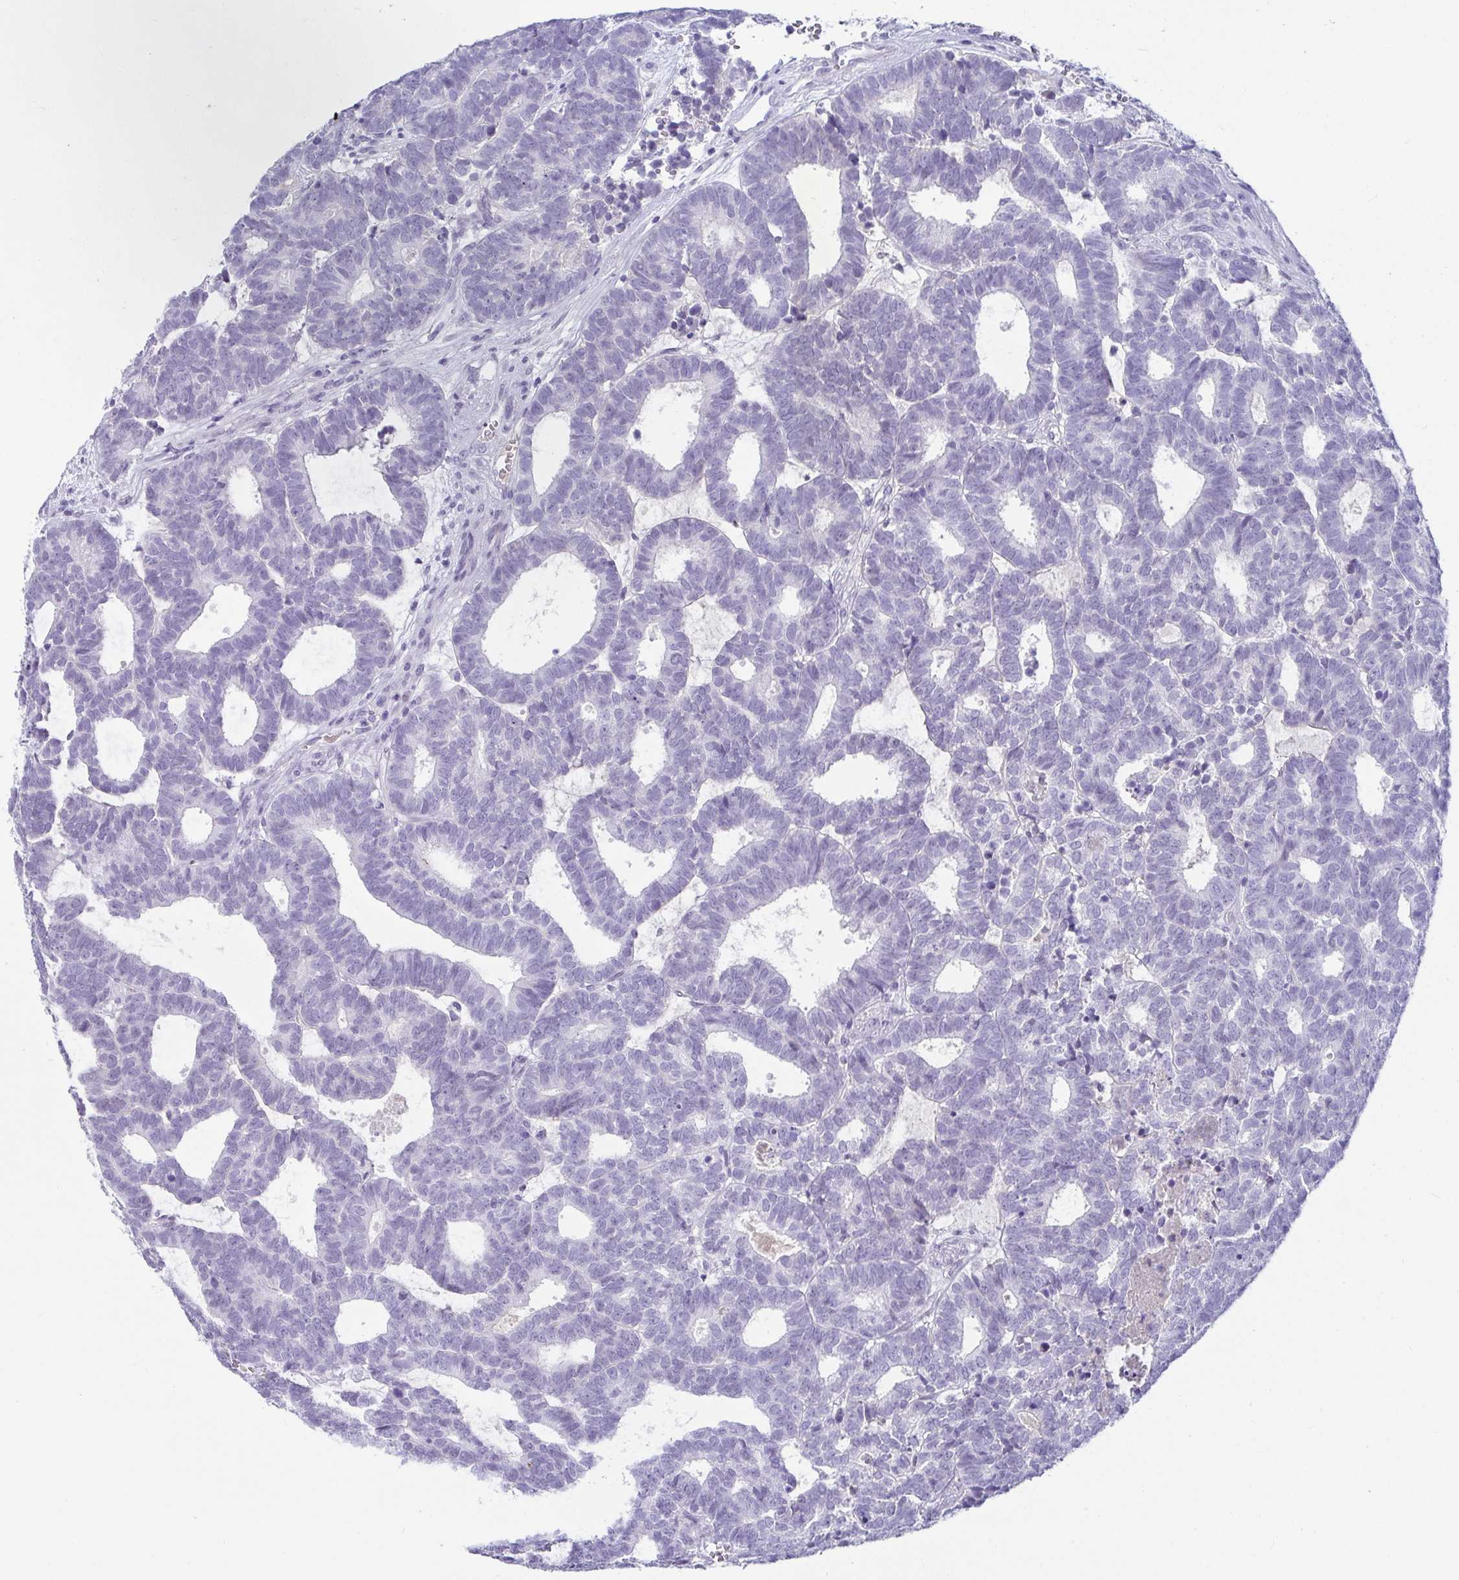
{"staining": {"intensity": "negative", "quantity": "none", "location": "none"}, "tissue": "head and neck cancer", "cell_type": "Tumor cells", "image_type": "cancer", "snomed": [{"axis": "morphology", "description": "Adenocarcinoma, NOS"}, {"axis": "topography", "description": "Head-Neck"}], "caption": "Histopathology image shows no significant protein staining in tumor cells of adenocarcinoma (head and neck). (DAB immunohistochemistry (IHC) with hematoxylin counter stain).", "gene": "NPY", "patient": {"sex": "female", "age": 81}}